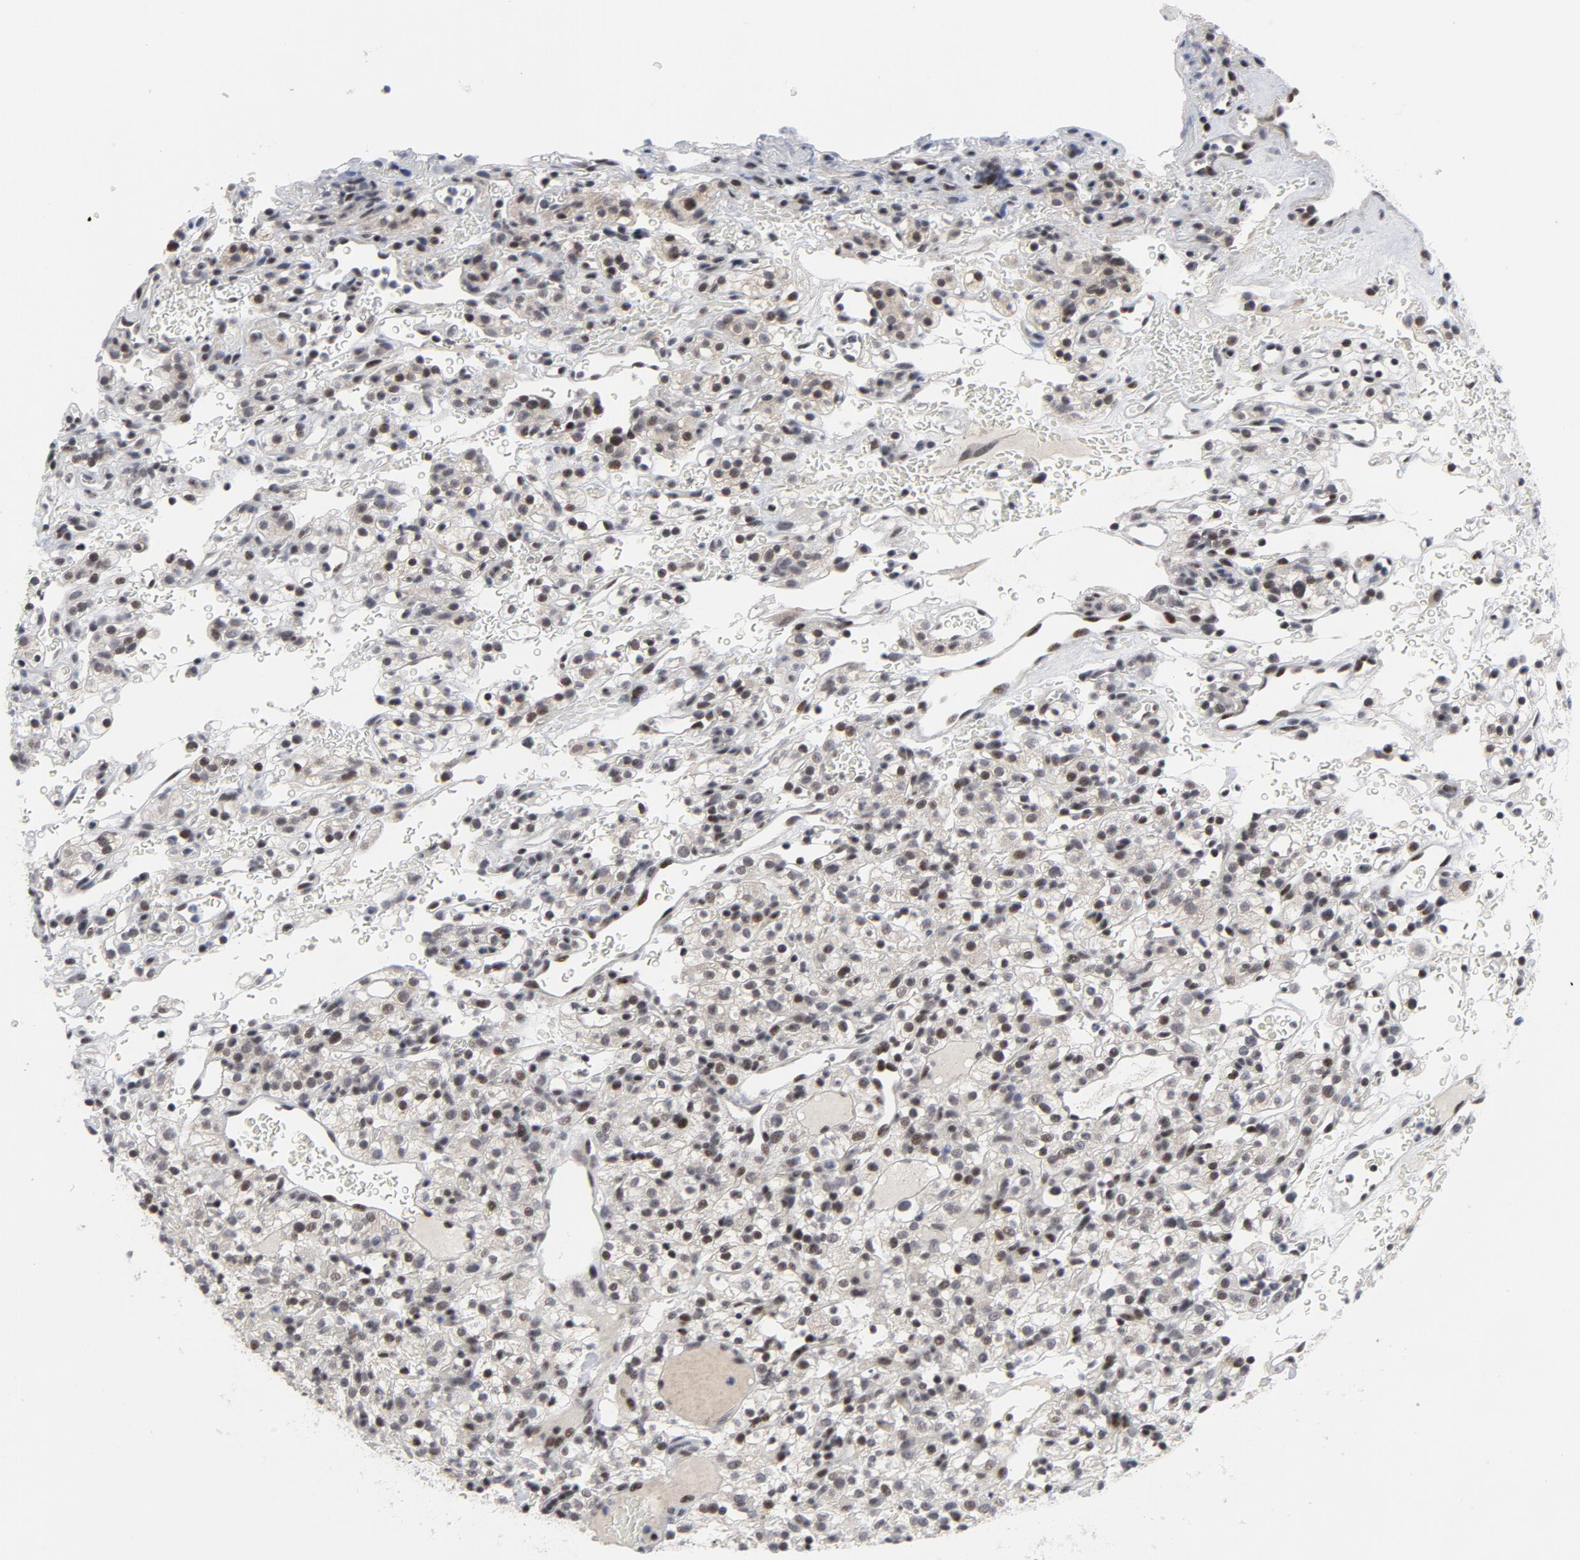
{"staining": {"intensity": "weak", "quantity": "25%-75%", "location": "nuclear"}, "tissue": "renal cancer", "cell_type": "Tumor cells", "image_type": "cancer", "snomed": [{"axis": "morphology", "description": "Normal tissue, NOS"}, {"axis": "morphology", "description": "Adenocarcinoma, NOS"}, {"axis": "topography", "description": "Kidney"}], "caption": "A photomicrograph of renal adenocarcinoma stained for a protein demonstrates weak nuclear brown staining in tumor cells.", "gene": "GABPA", "patient": {"sex": "female", "age": 72}}